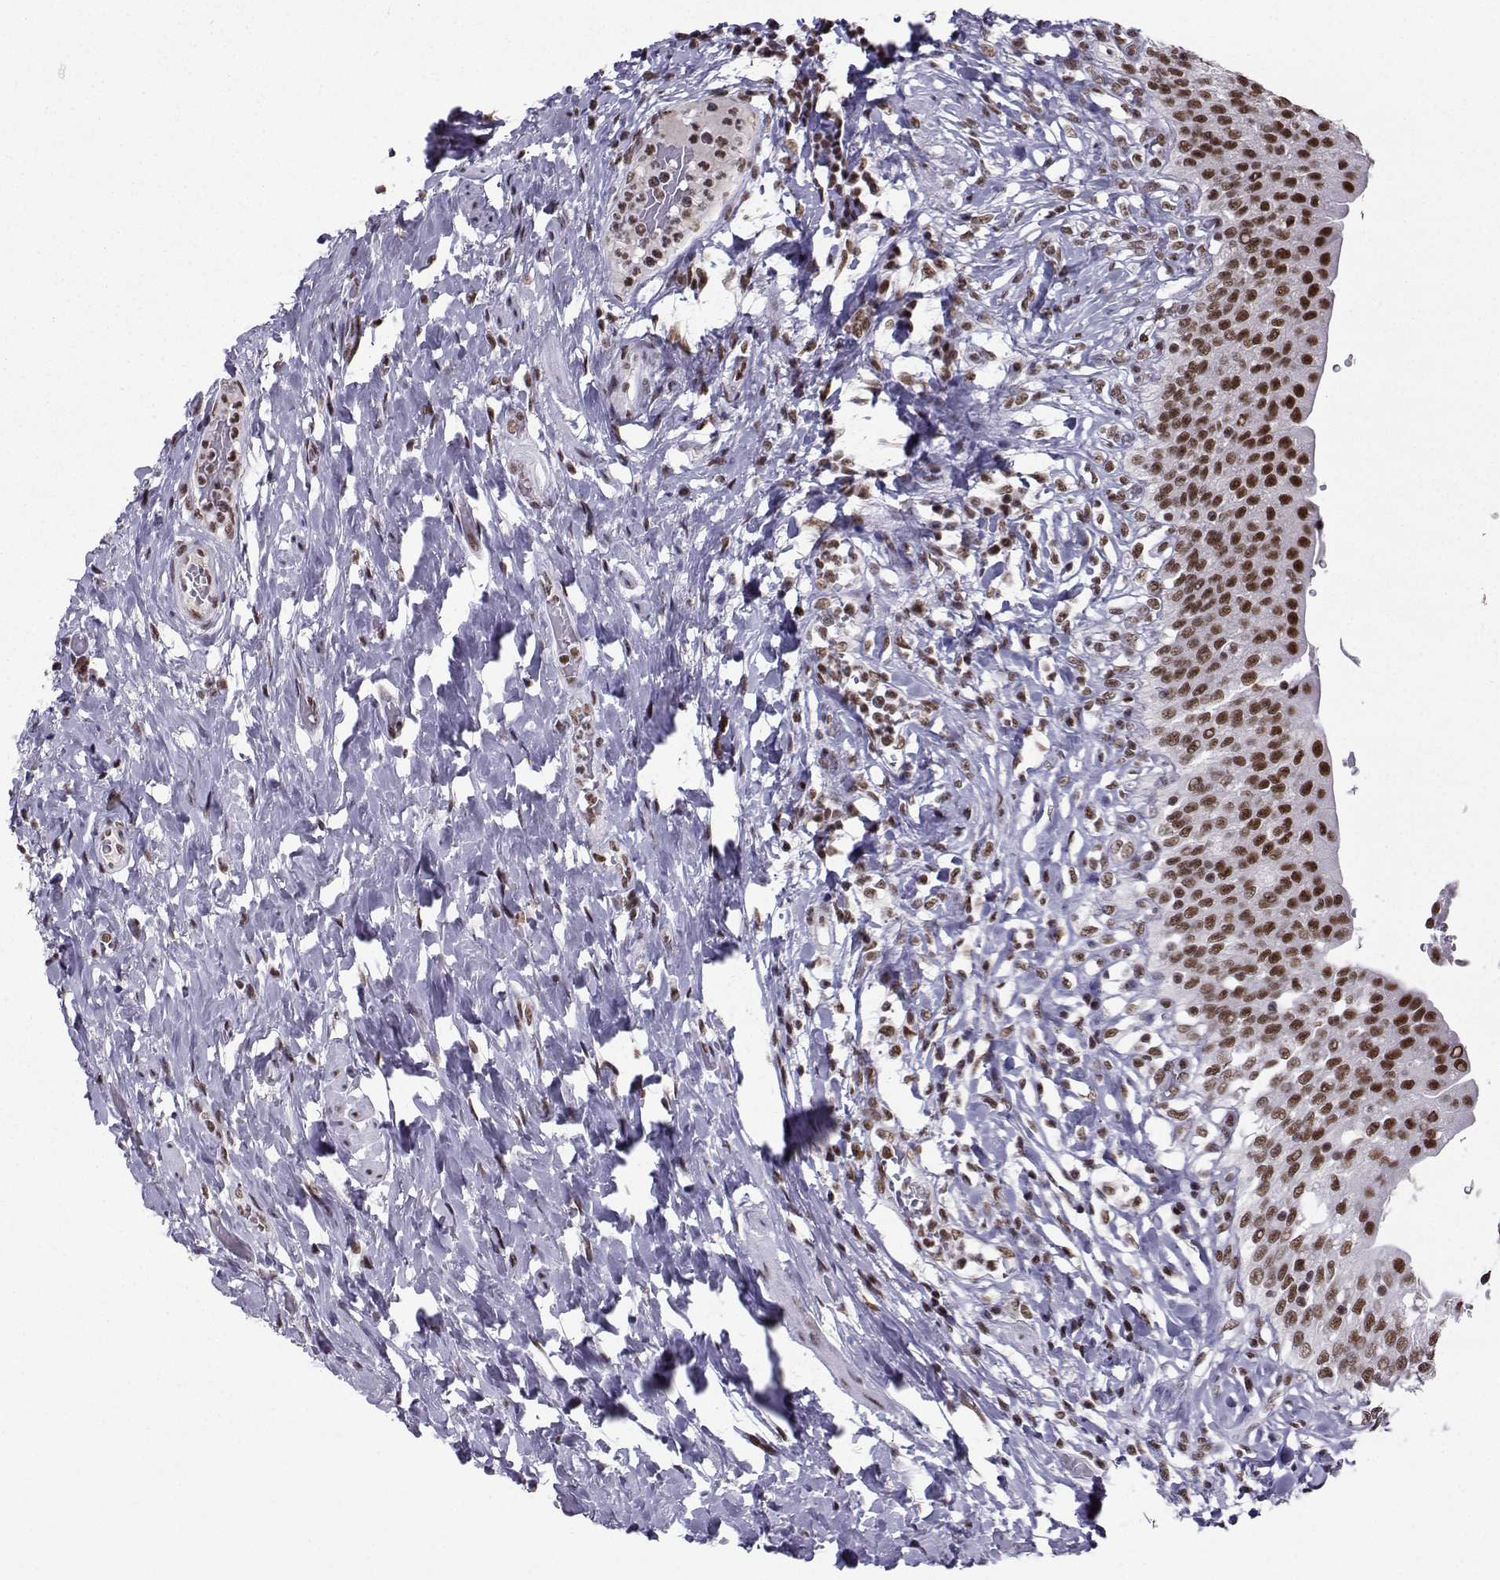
{"staining": {"intensity": "strong", "quantity": "25%-75%", "location": "nuclear"}, "tissue": "urinary bladder", "cell_type": "Urothelial cells", "image_type": "normal", "snomed": [{"axis": "morphology", "description": "Normal tissue, NOS"}, {"axis": "morphology", "description": "Inflammation, NOS"}, {"axis": "topography", "description": "Urinary bladder"}], "caption": "Protein analysis of normal urinary bladder displays strong nuclear expression in approximately 25%-75% of urothelial cells. The protein is shown in brown color, while the nuclei are stained blue.", "gene": "SNRPB2", "patient": {"sex": "male", "age": 64}}